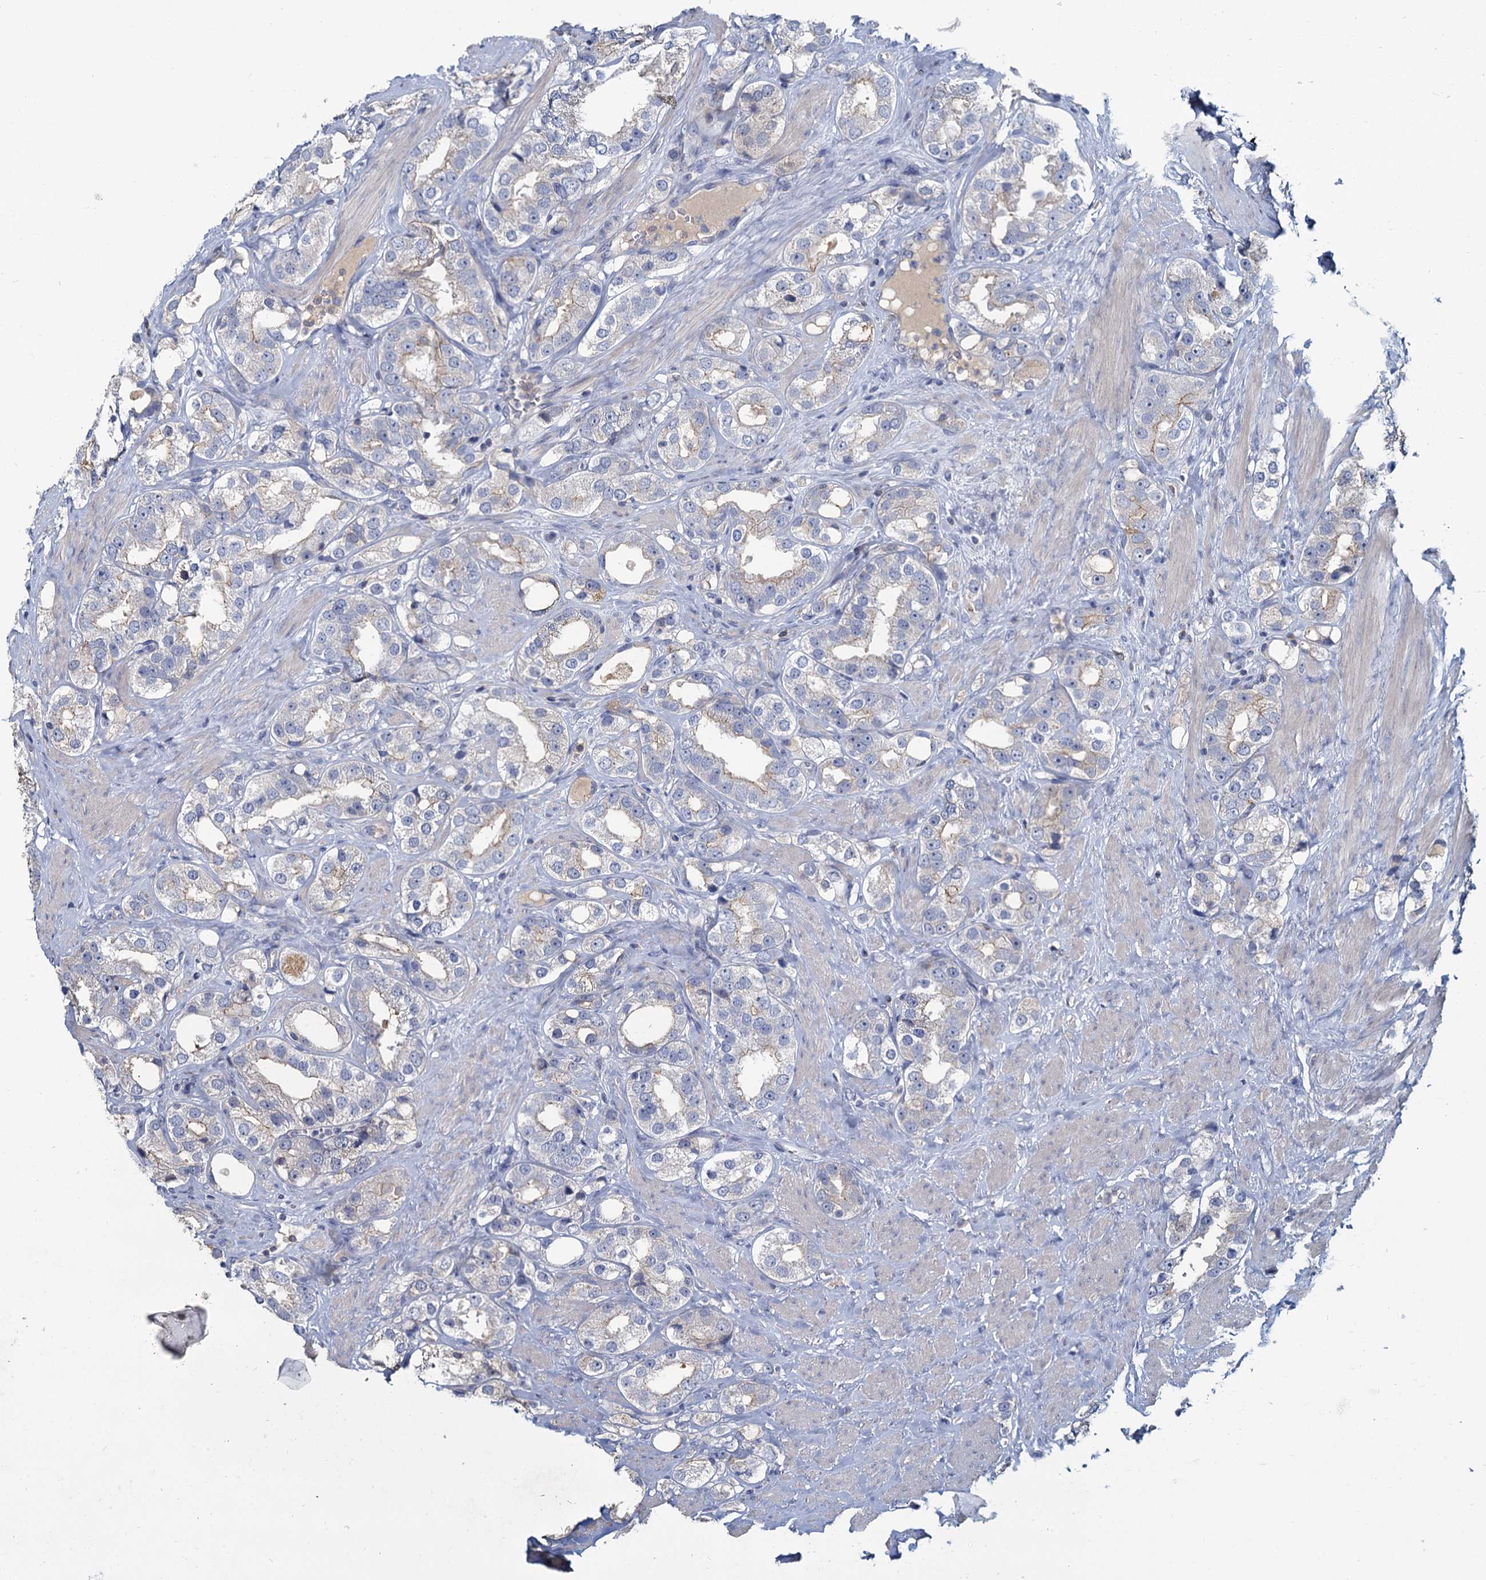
{"staining": {"intensity": "negative", "quantity": "none", "location": "none"}, "tissue": "prostate cancer", "cell_type": "Tumor cells", "image_type": "cancer", "snomed": [{"axis": "morphology", "description": "Adenocarcinoma, NOS"}, {"axis": "topography", "description": "Prostate"}], "caption": "Immunohistochemistry (IHC) image of neoplastic tissue: prostate cancer (adenocarcinoma) stained with DAB (3,3'-diaminobenzidine) shows no significant protein positivity in tumor cells.", "gene": "ACSM3", "patient": {"sex": "male", "age": 79}}